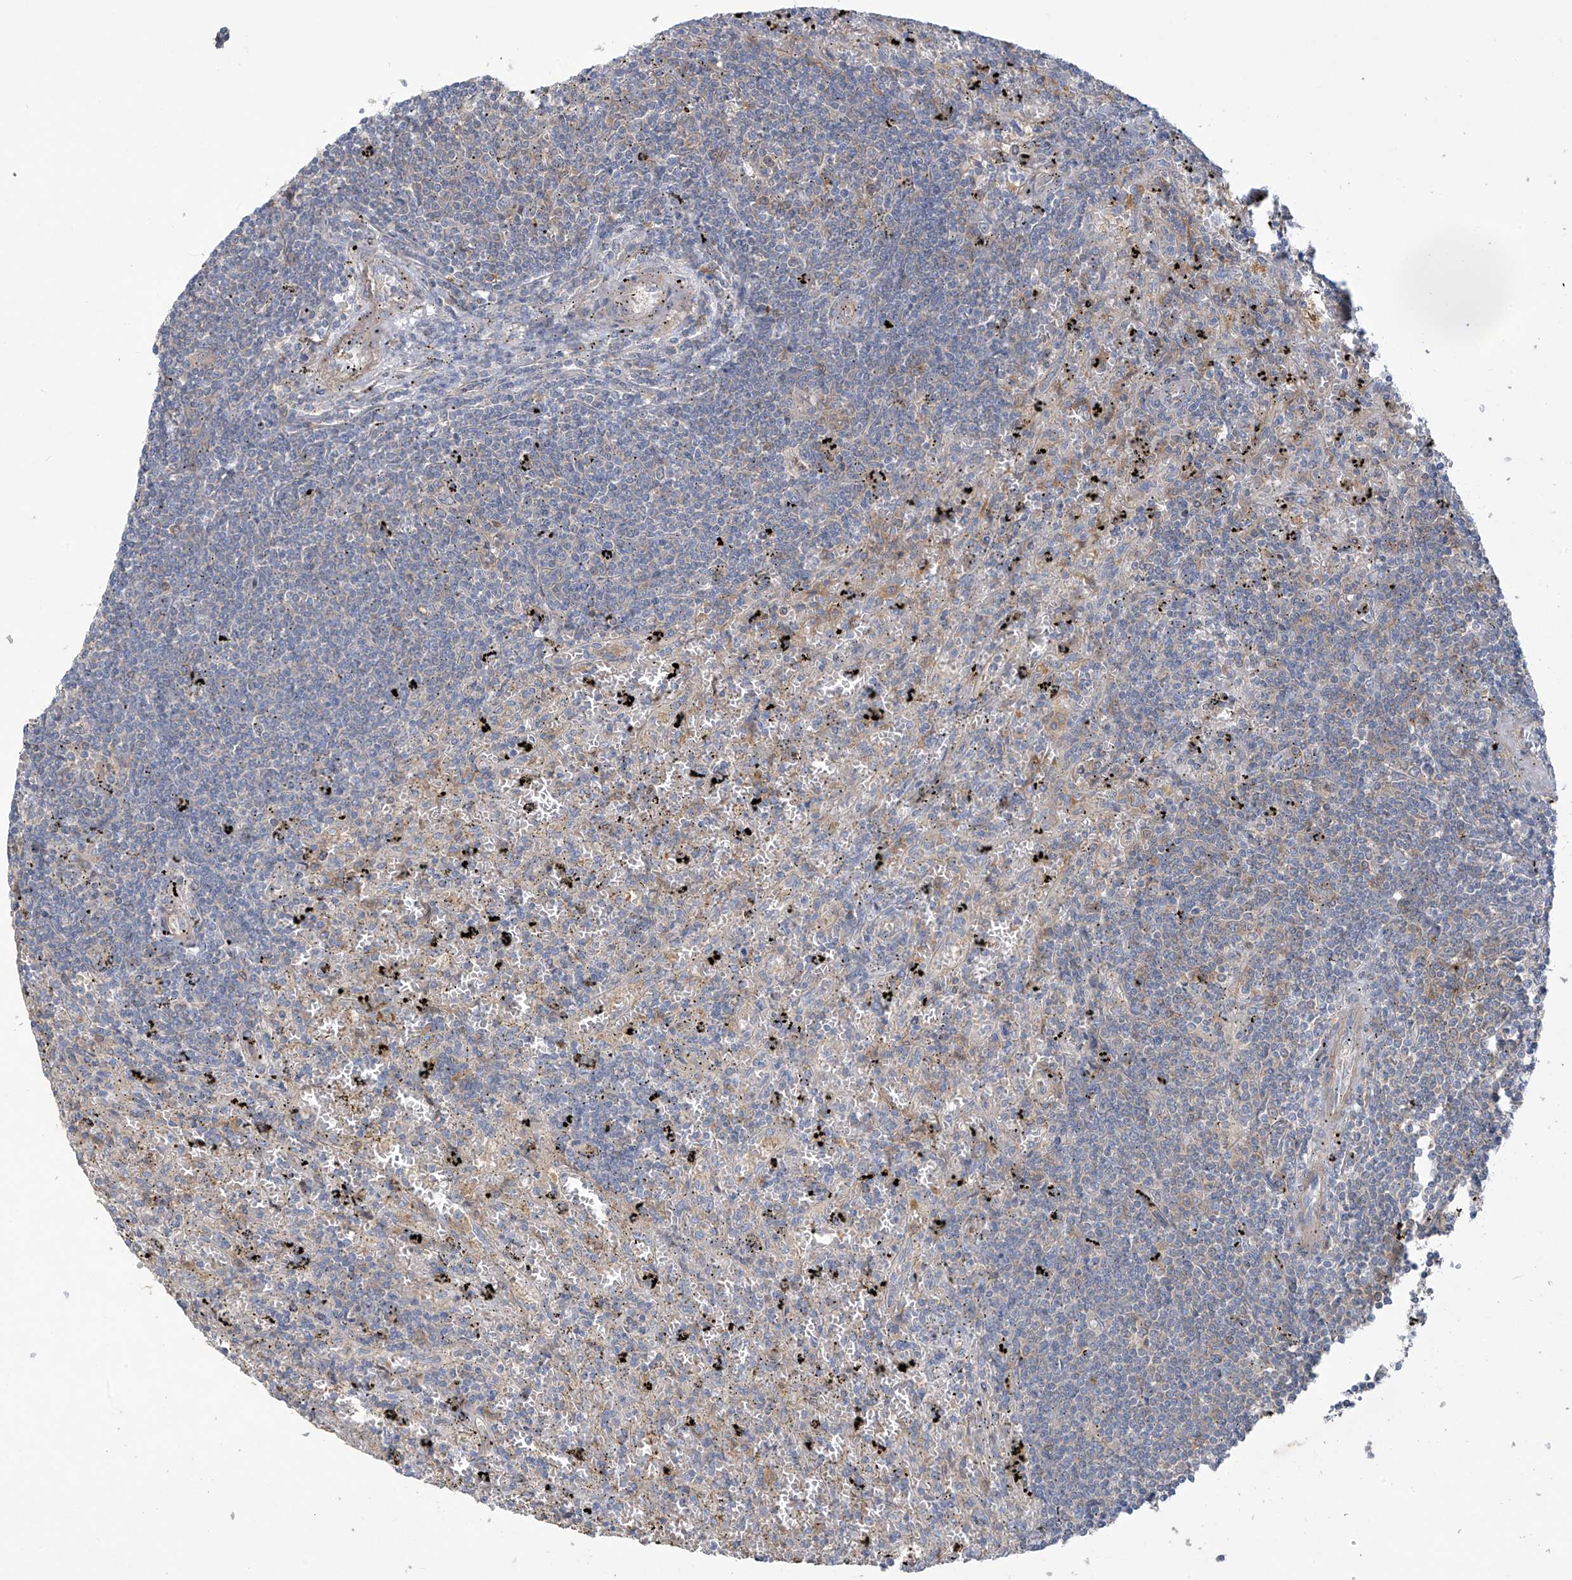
{"staining": {"intensity": "weak", "quantity": "<25%", "location": "cytoplasmic/membranous"}, "tissue": "lymphoma", "cell_type": "Tumor cells", "image_type": "cancer", "snomed": [{"axis": "morphology", "description": "Malignant lymphoma, non-Hodgkin's type, Low grade"}, {"axis": "topography", "description": "Spleen"}], "caption": "Immunohistochemistry histopathology image of malignant lymphoma, non-Hodgkin's type (low-grade) stained for a protein (brown), which shows no staining in tumor cells. (DAB (3,3'-diaminobenzidine) immunohistochemistry with hematoxylin counter stain).", "gene": "ADI1", "patient": {"sex": "male", "age": 76}}